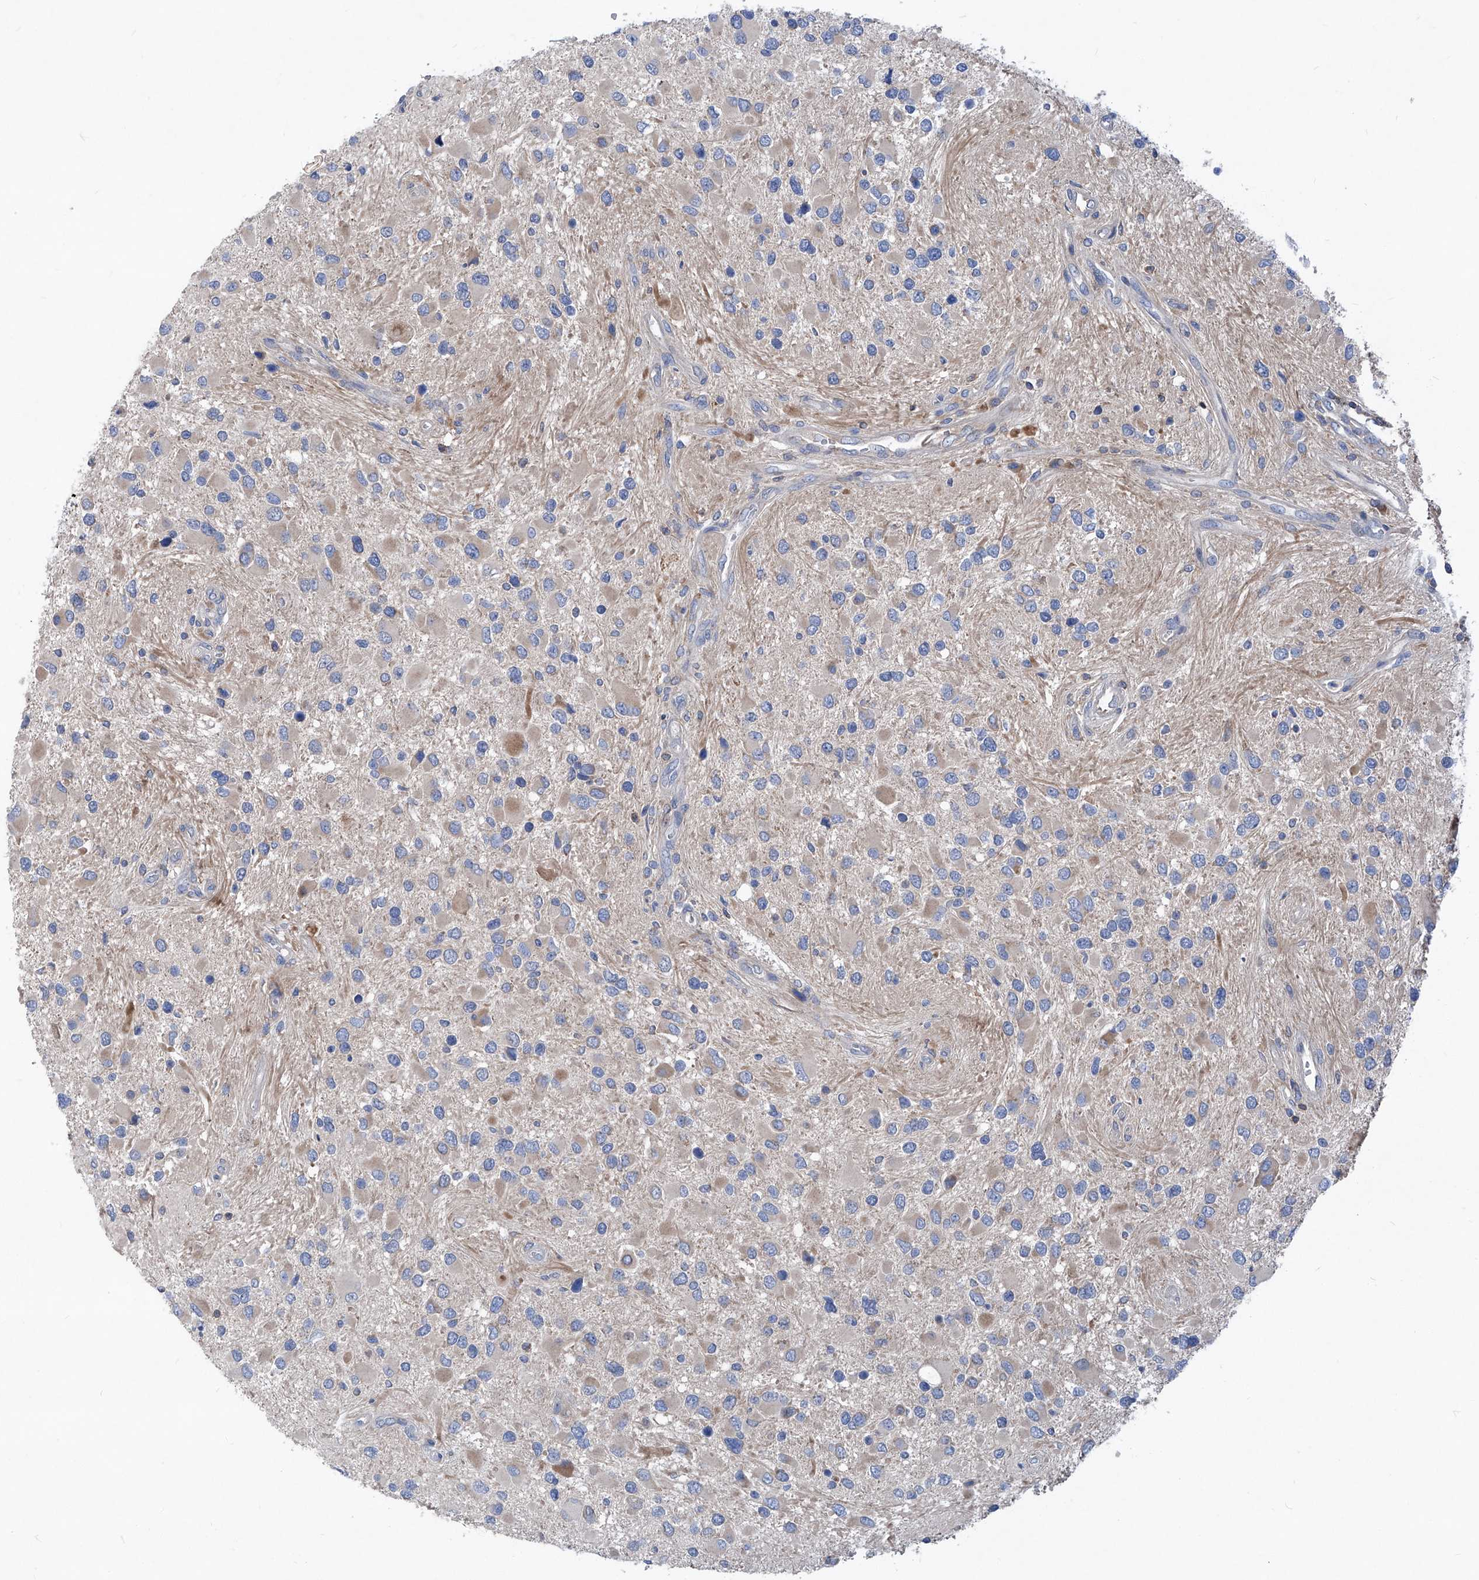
{"staining": {"intensity": "weak", "quantity": "25%-75%", "location": "cytoplasmic/membranous"}, "tissue": "glioma", "cell_type": "Tumor cells", "image_type": "cancer", "snomed": [{"axis": "morphology", "description": "Glioma, malignant, High grade"}, {"axis": "topography", "description": "Brain"}], "caption": "Glioma stained with immunohistochemistry reveals weak cytoplasmic/membranous positivity in about 25%-75% of tumor cells.", "gene": "EPHA8", "patient": {"sex": "male", "age": 53}}